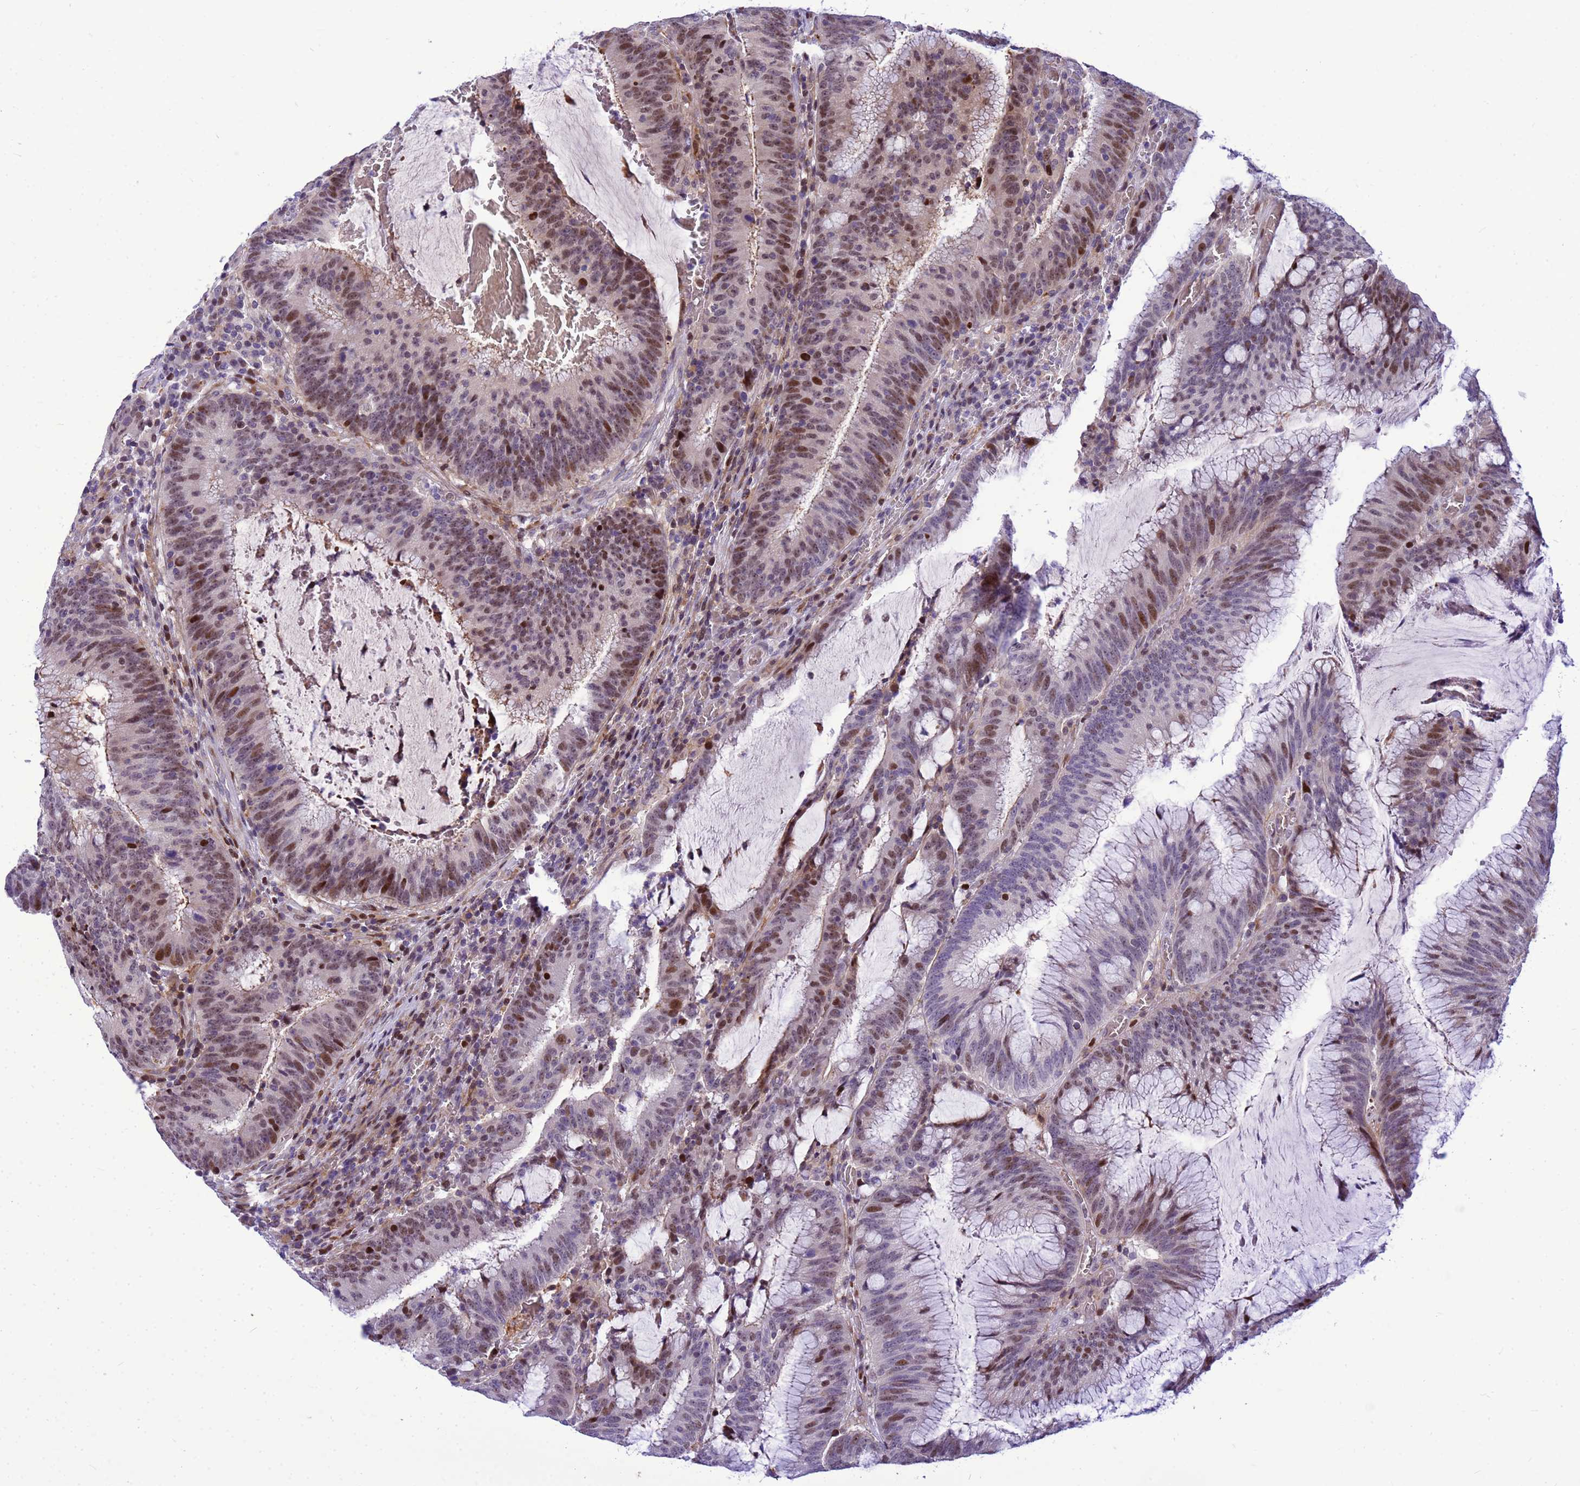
{"staining": {"intensity": "moderate", "quantity": ">75%", "location": "nuclear"}, "tissue": "colorectal cancer", "cell_type": "Tumor cells", "image_type": "cancer", "snomed": [{"axis": "morphology", "description": "Adenocarcinoma, NOS"}, {"axis": "topography", "description": "Rectum"}], "caption": "Protein analysis of colorectal cancer (adenocarcinoma) tissue shows moderate nuclear staining in approximately >75% of tumor cells. Using DAB (brown) and hematoxylin (blue) stains, captured at high magnification using brightfield microscopy.", "gene": "ADAMTS7", "patient": {"sex": "female", "age": 77}}